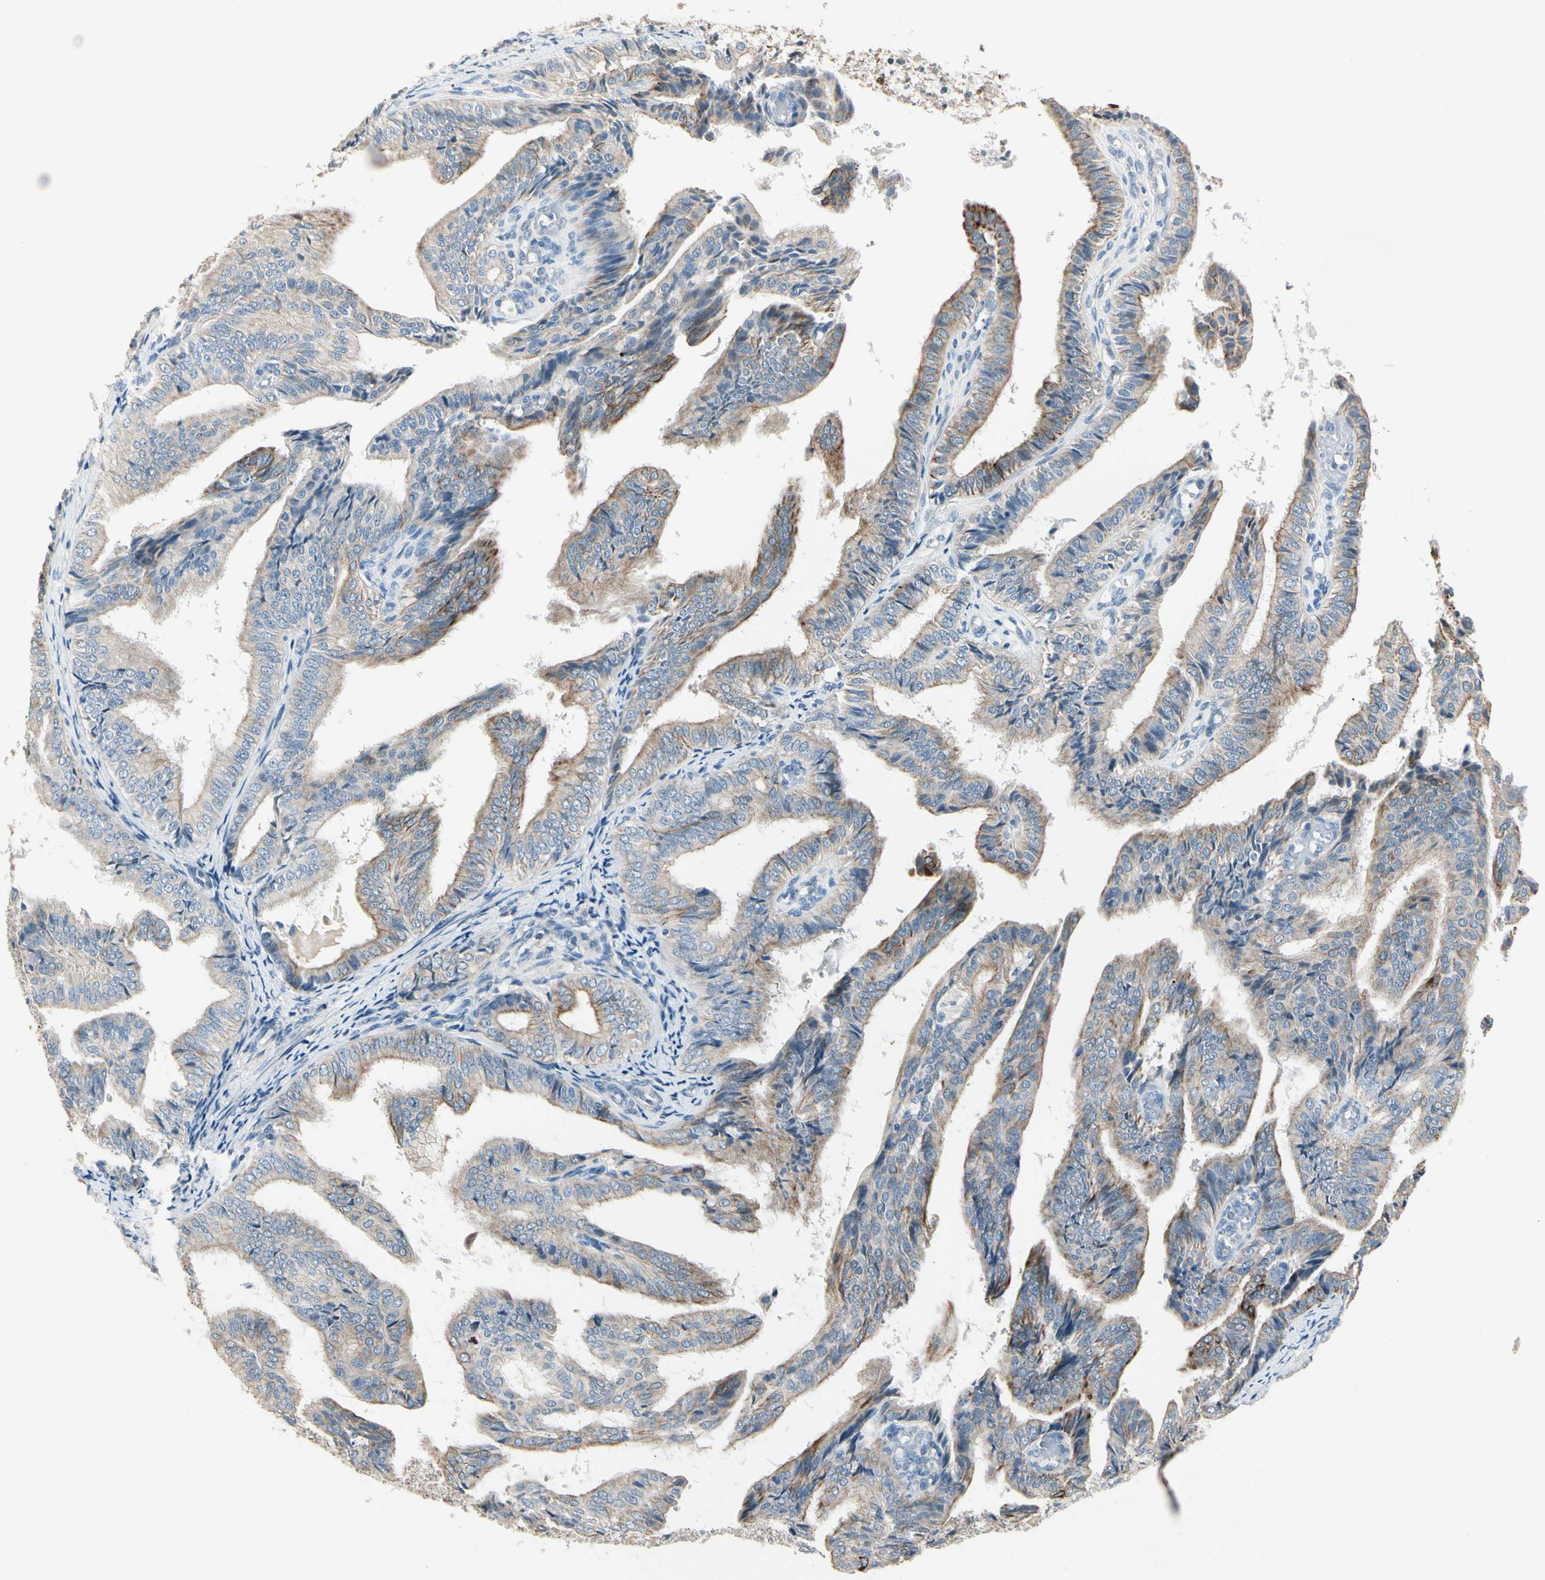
{"staining": {"intensity": "moderate", "quantity": "<25%", "location": "cytoplasmic/membranous"}, "tissue": "endometrial cancer", "cell_type": "Tumor cells", "image_type": "cancer", "snomed": [{"axis": "morphology", "description": "Adenocarcinoma, NOS"}, {"axis": "topography", "description": "Endometrium"}], "caption": "Immunohistochemical staining of human endometrial adenocarcinoma exhibits low levels of moderate cytoplasmic/membranous protein staining in approximately <25% of tumor cells.", "gene": "DUSP12", "patient": {"sex": "female", "age": 58}}